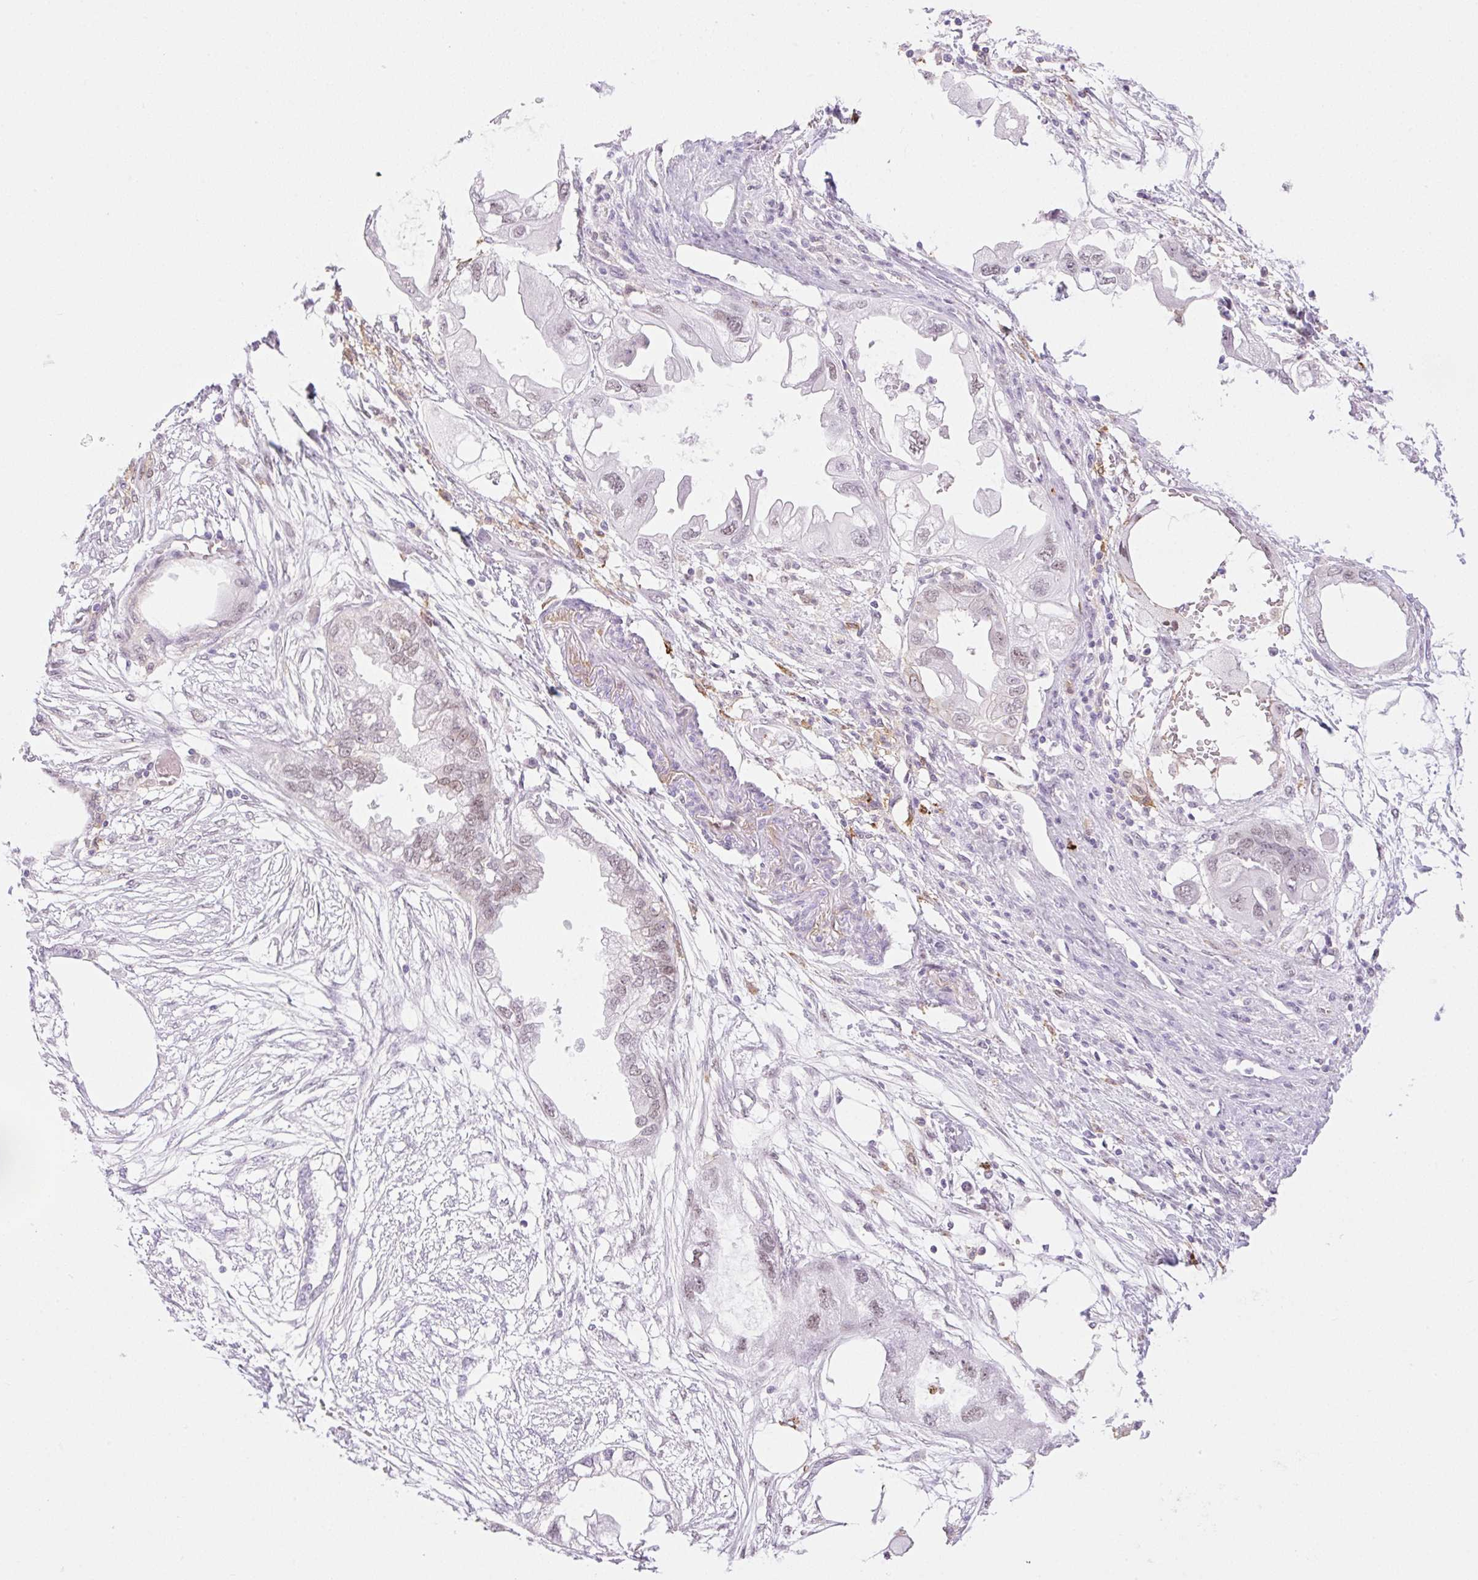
{"staining": {"intensity": "weak", "quantity": ">75%", "location": "nuclear"}, "tissue": "endometrial cancer", "cell_type": "Tumor cells", "image_type": "cancer", "snomed": [{"axis": "morphology", "description": "Adenocarcinoma, NOS"}, {"axis": "morphology", "description": "Adenocarcinoma, metastatic, NOS"}, {"axis": "topography", "description": "Adipose tissue"}, {"axis": "topography", "description": "Endometrium"}], "caption": "A high-resolution photomicrograph shows immunohistochemistry (IHC) staining of adenocarcinoma (endometrial), which demonstrates weak nuclear expression in about >75% of tumor cells.", "gene": "PALM3", "patient": {"sex": "female", "age": 67}}